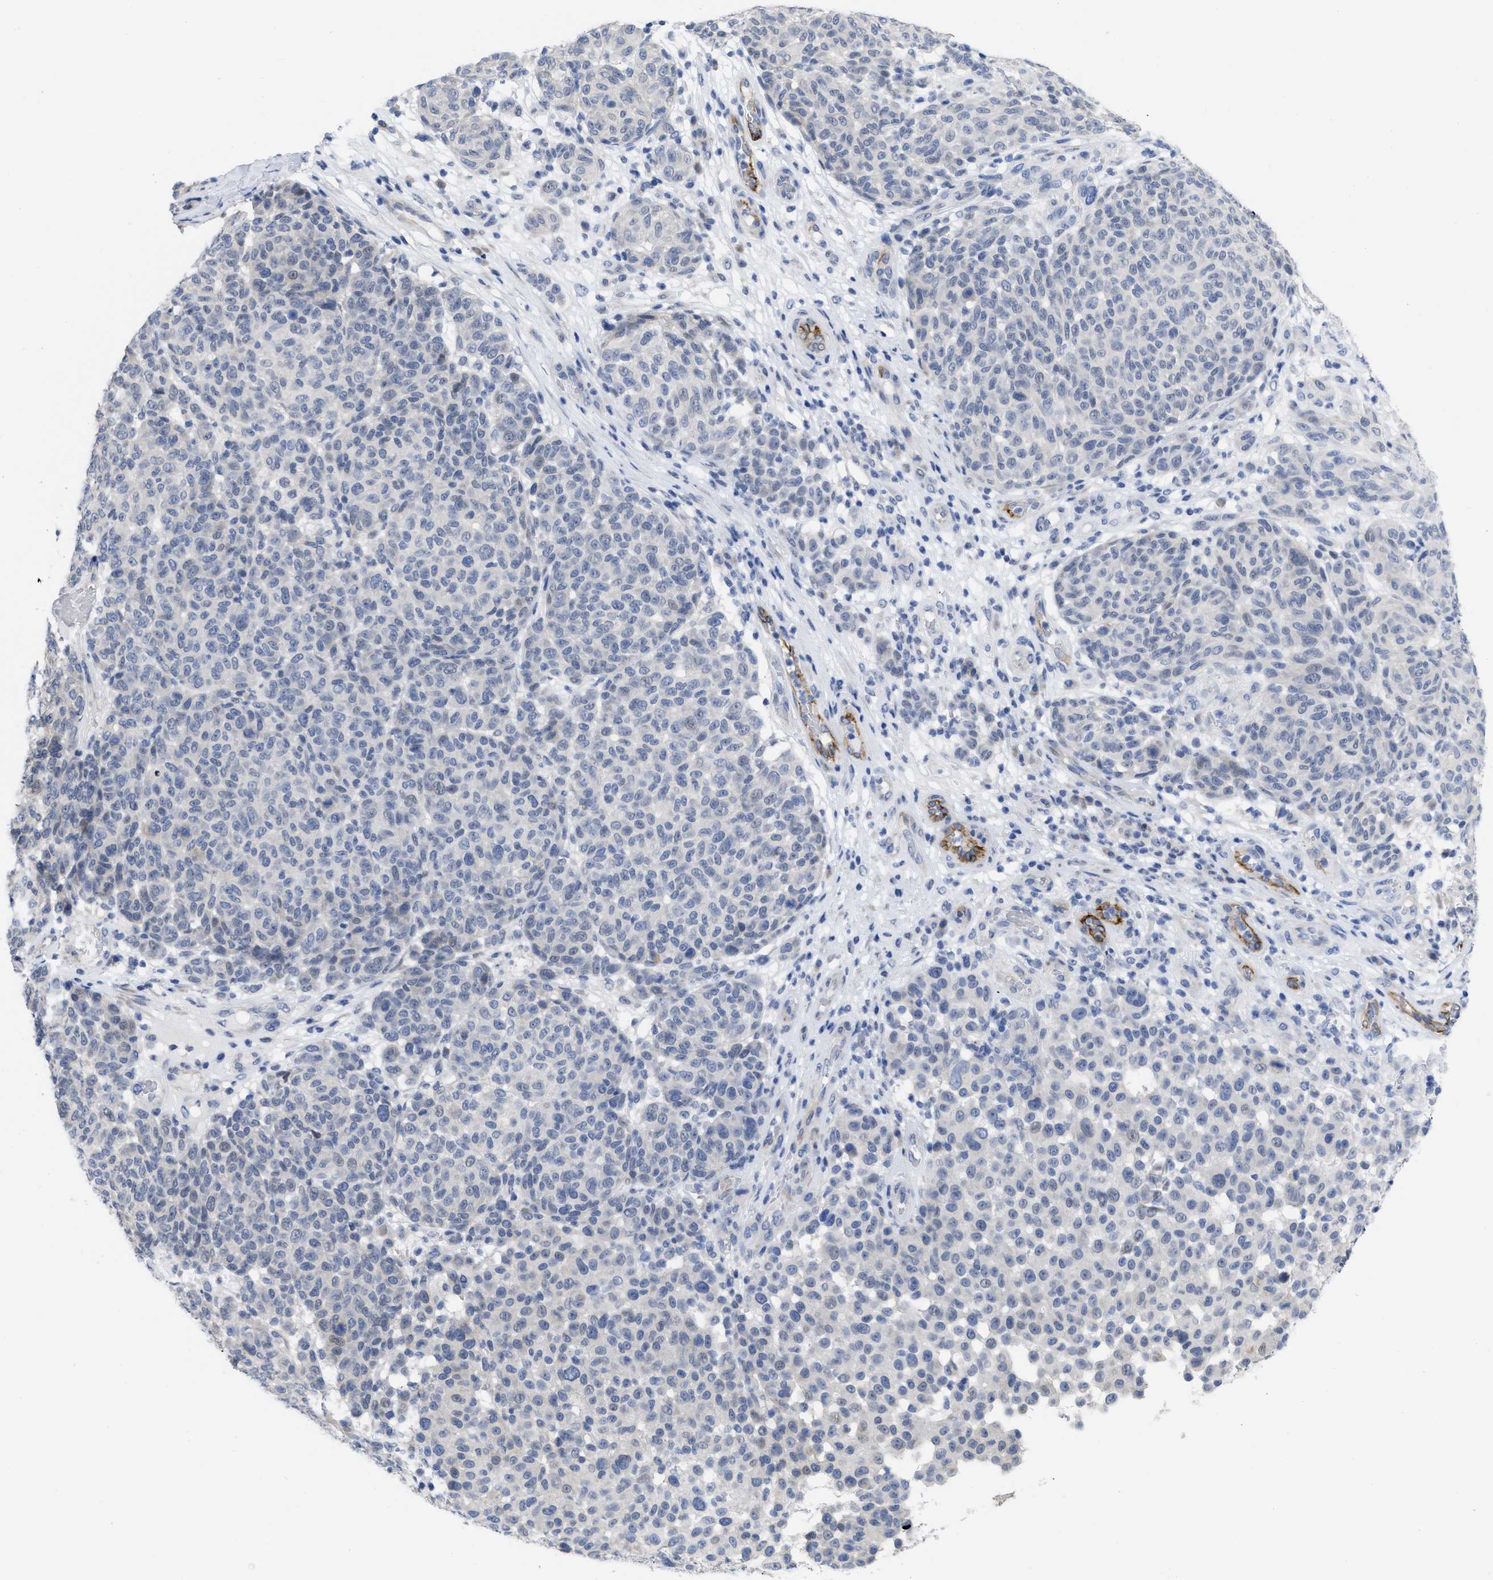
{"staining": {"intensity": "negative", "quantity": "none", "location": "none"}, "tissue": "melanoma", "cell_type": "Tumor cells", "image_type": "cancer", "snomed": [{"axis": "morphology", "description": "Malignant melanoma, NOS"}, {"axis": "topography", "description": "Skin"}], "caption": "DAB immunohistochemical staining of human melanoma shows no significant expression in tumor cells.", "gene": "ACKR1", "patient": {"sex": "male", "age": 59}}